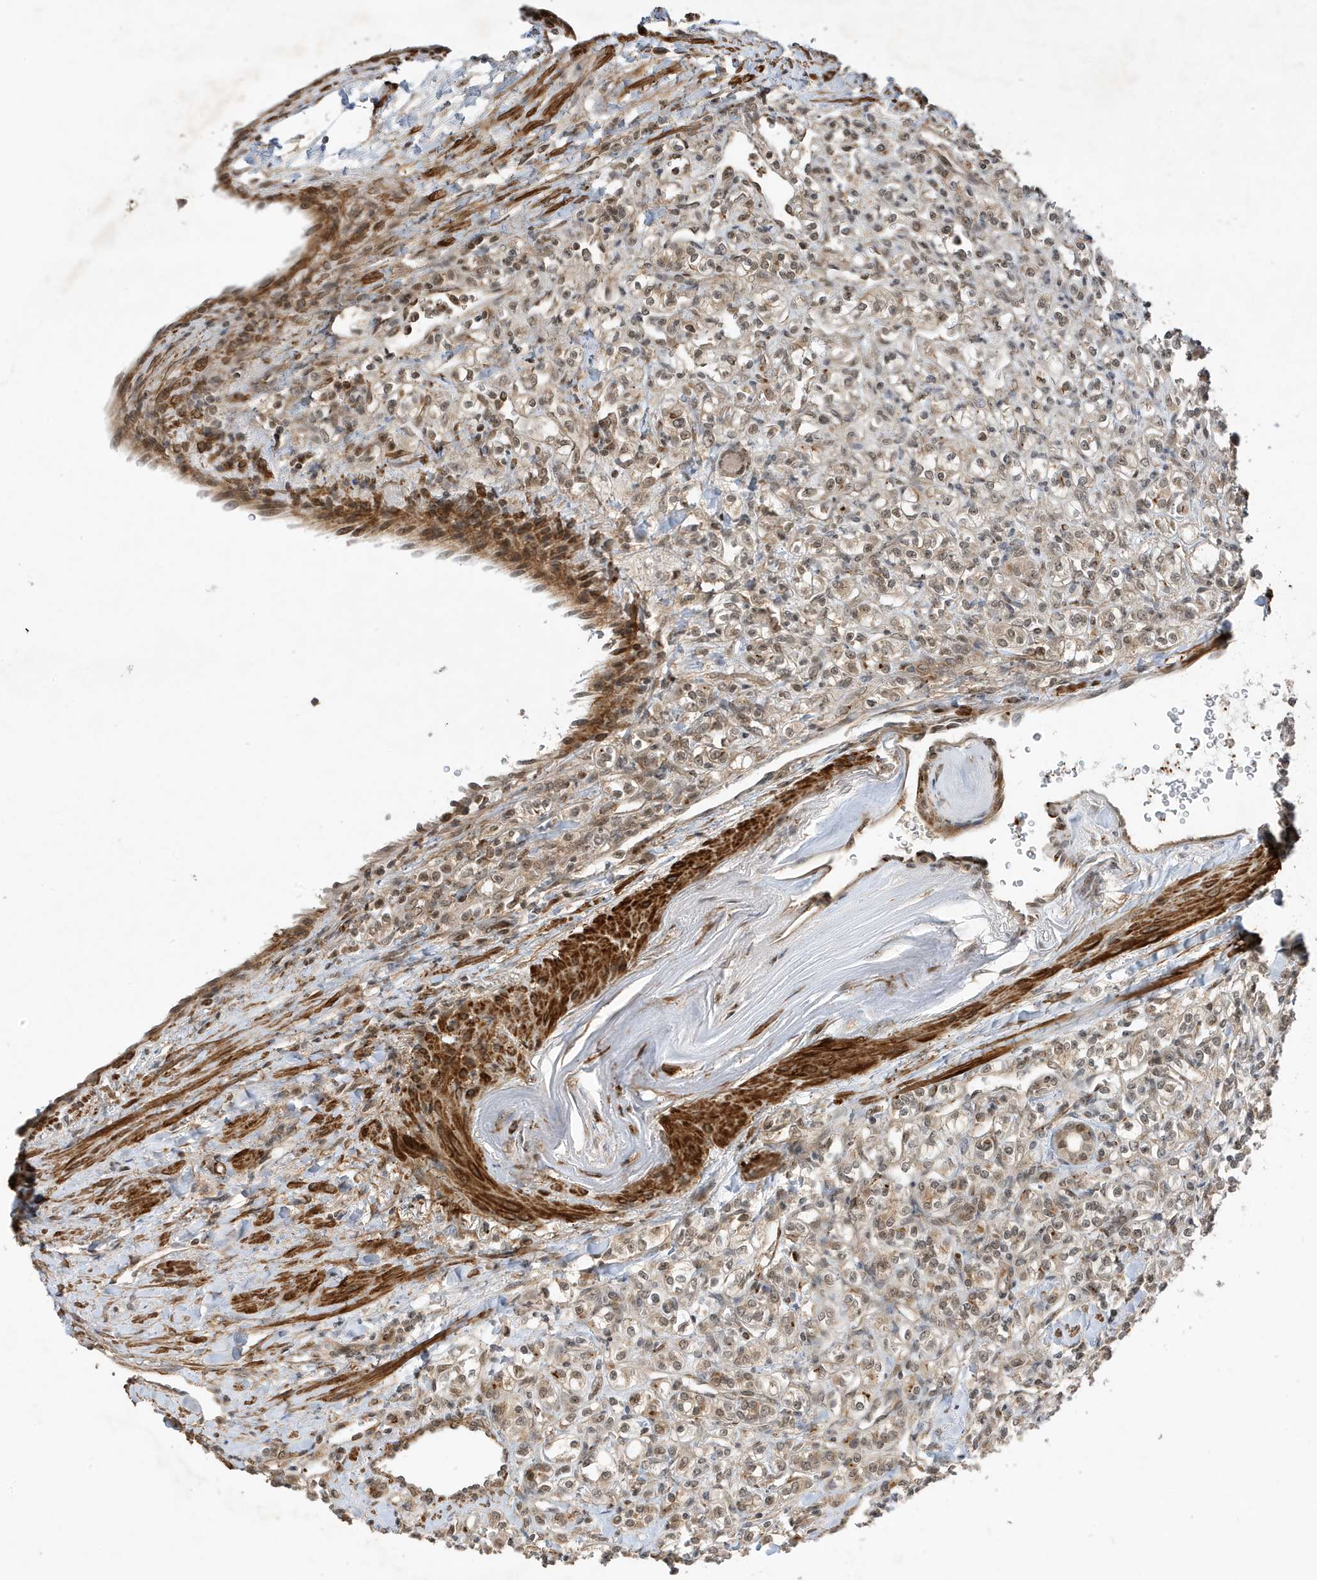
{"staining": {"intensity": "weak", "quantity": "25%-75%", "location": "cytoplasmic/membranous,nuclear"}, "tissue": "renal cancer", "cell_type": "Tumor cells", "image_type": "cancer", "snomed": [{"axis": "morphology", "description": "Adenocarcinoma, NOS"}, {"axis": "topography", "description": "Kidney"}], "caption": "Weak cytoplasmic/membranous and nuclear positivity is seen in about 25%-75% of tumor cells in renal cancer. Immunohistochemistry (ihc) stains the protein in brown and the nuclei are stained blue.", "gene": "MAST3", "patient": {"sex": "male", "age": 77}}